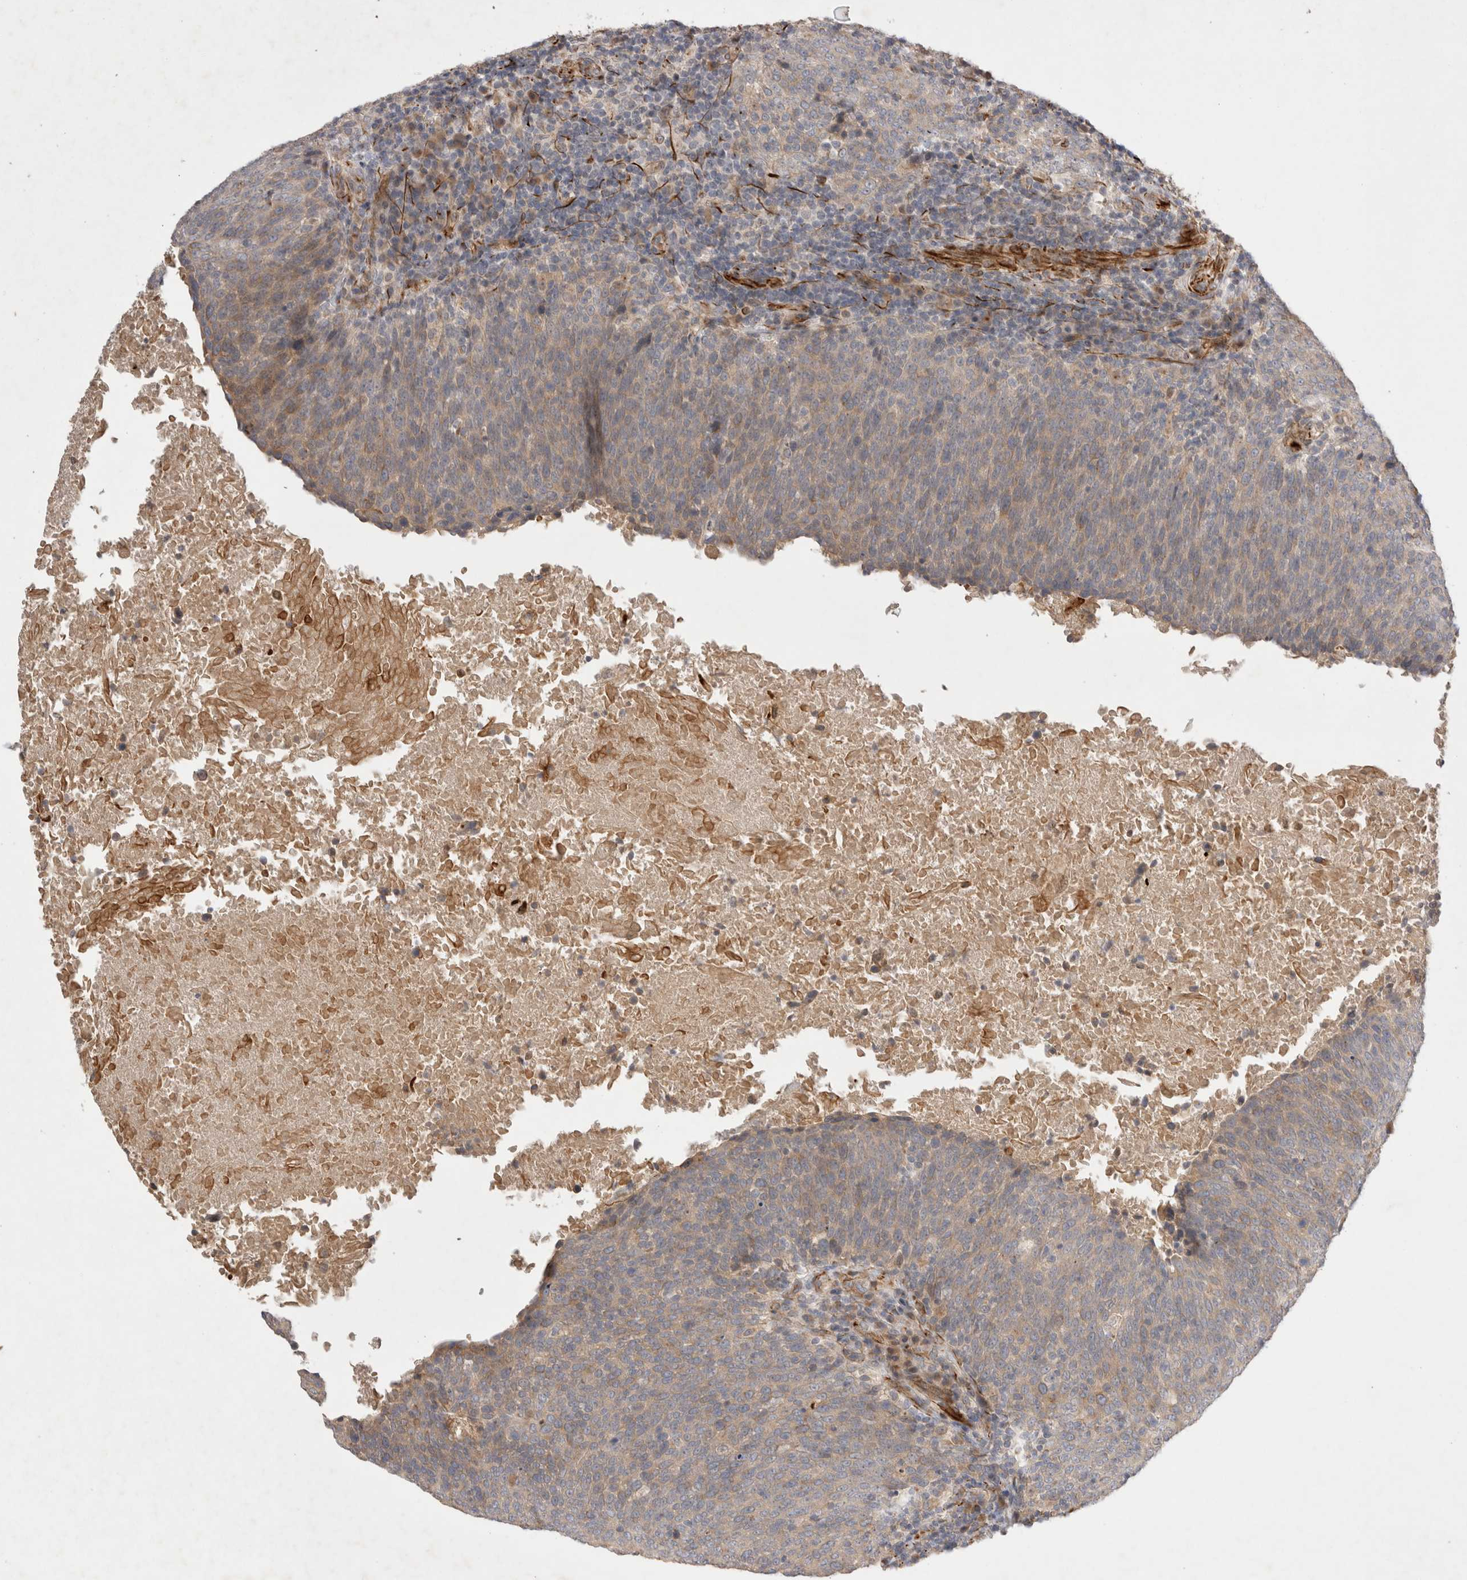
{"staining": {"intensity": "weak", "quantity": "25%-75%", "location": "cytoplasmic/membranous"}, "tissue": "head and neck cancer", "cell_type": "Tumor cells", "image_type": "cancer", "snomed": [{"axis": "morphology", "description": "Squamous cell carcinoma, NOS"}, {"axis": "morphology", "description": "Squamous cell carcinoma, metastatic, NOS"}, {"axis": "topography", "description": "Lymph node"}, {"axis": "topography", "description": "Head-Neck"}], "caption": "Protein staining shows weak cytoplasmic/membranous expression in about 25%-75% of tumor cells in head and neck squamous cell carcinoma. The staining was performed using DAB (3,3'-diaminobenzidine), with brown indicating positive protein expression. Nuclei are stained blue with hematoxylin.", "gene": "NMU", "patient": {"sex": "male", "age": 62}}